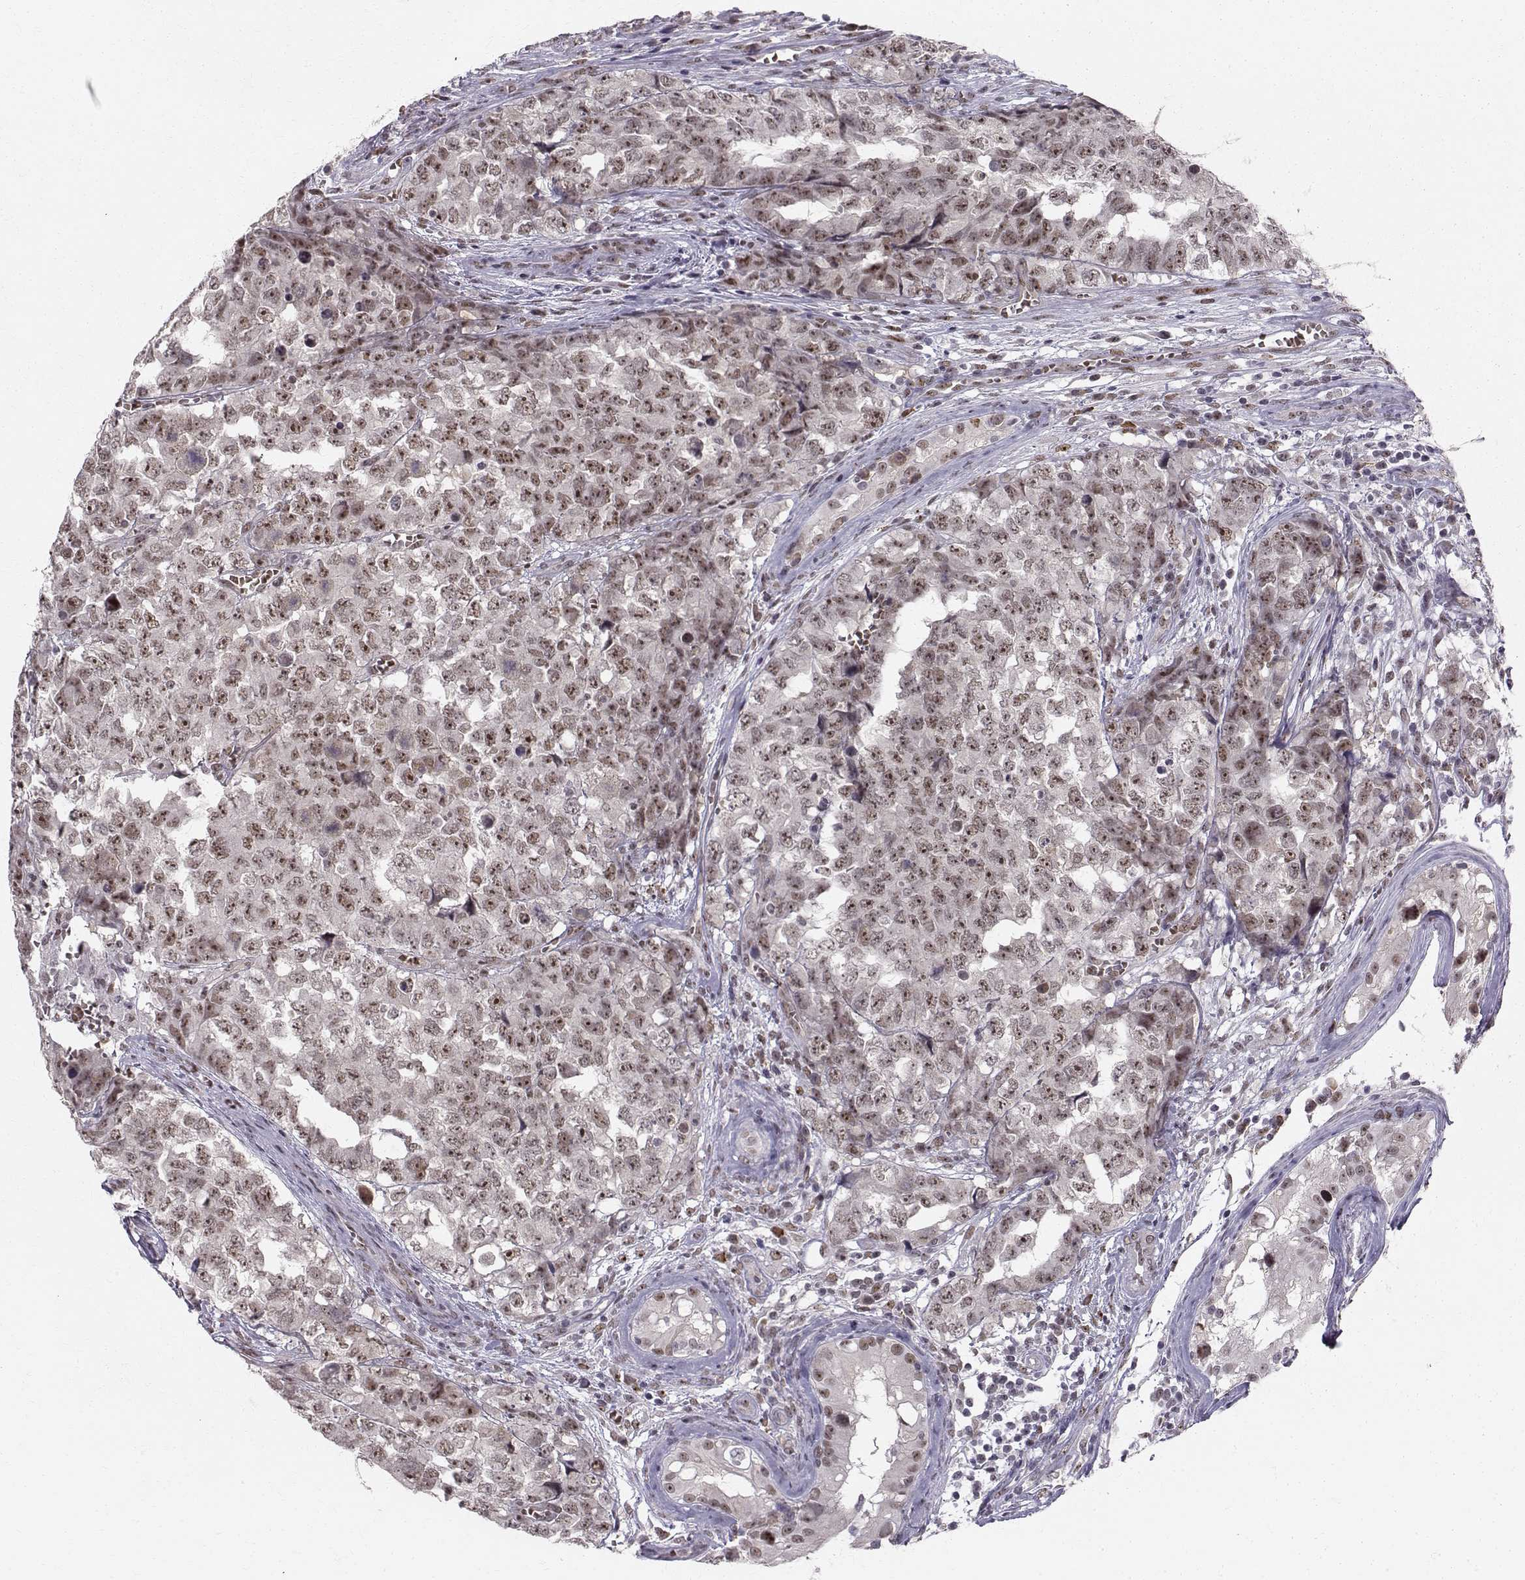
{"staining": {"intensity": "weak", "quantity": "25%-75%", "location": "nuclear"}, "tissue": "testis cancer", "cell_type": "Tumor cells", "image_type": "cancer", "snomed": [{"axis": "morphology", "description": "Carcinoma, Embryonal, NOS"}, {"axis": "topography", "description": "Testis"}], "caption": "This photomicrograph demonstrates IHC staining of testis cancer, with low weak nuclear expression in about 25%-75% of tumor cells.", "gene": "RPP38", "patient": {"sex": "male", "age": 23}}